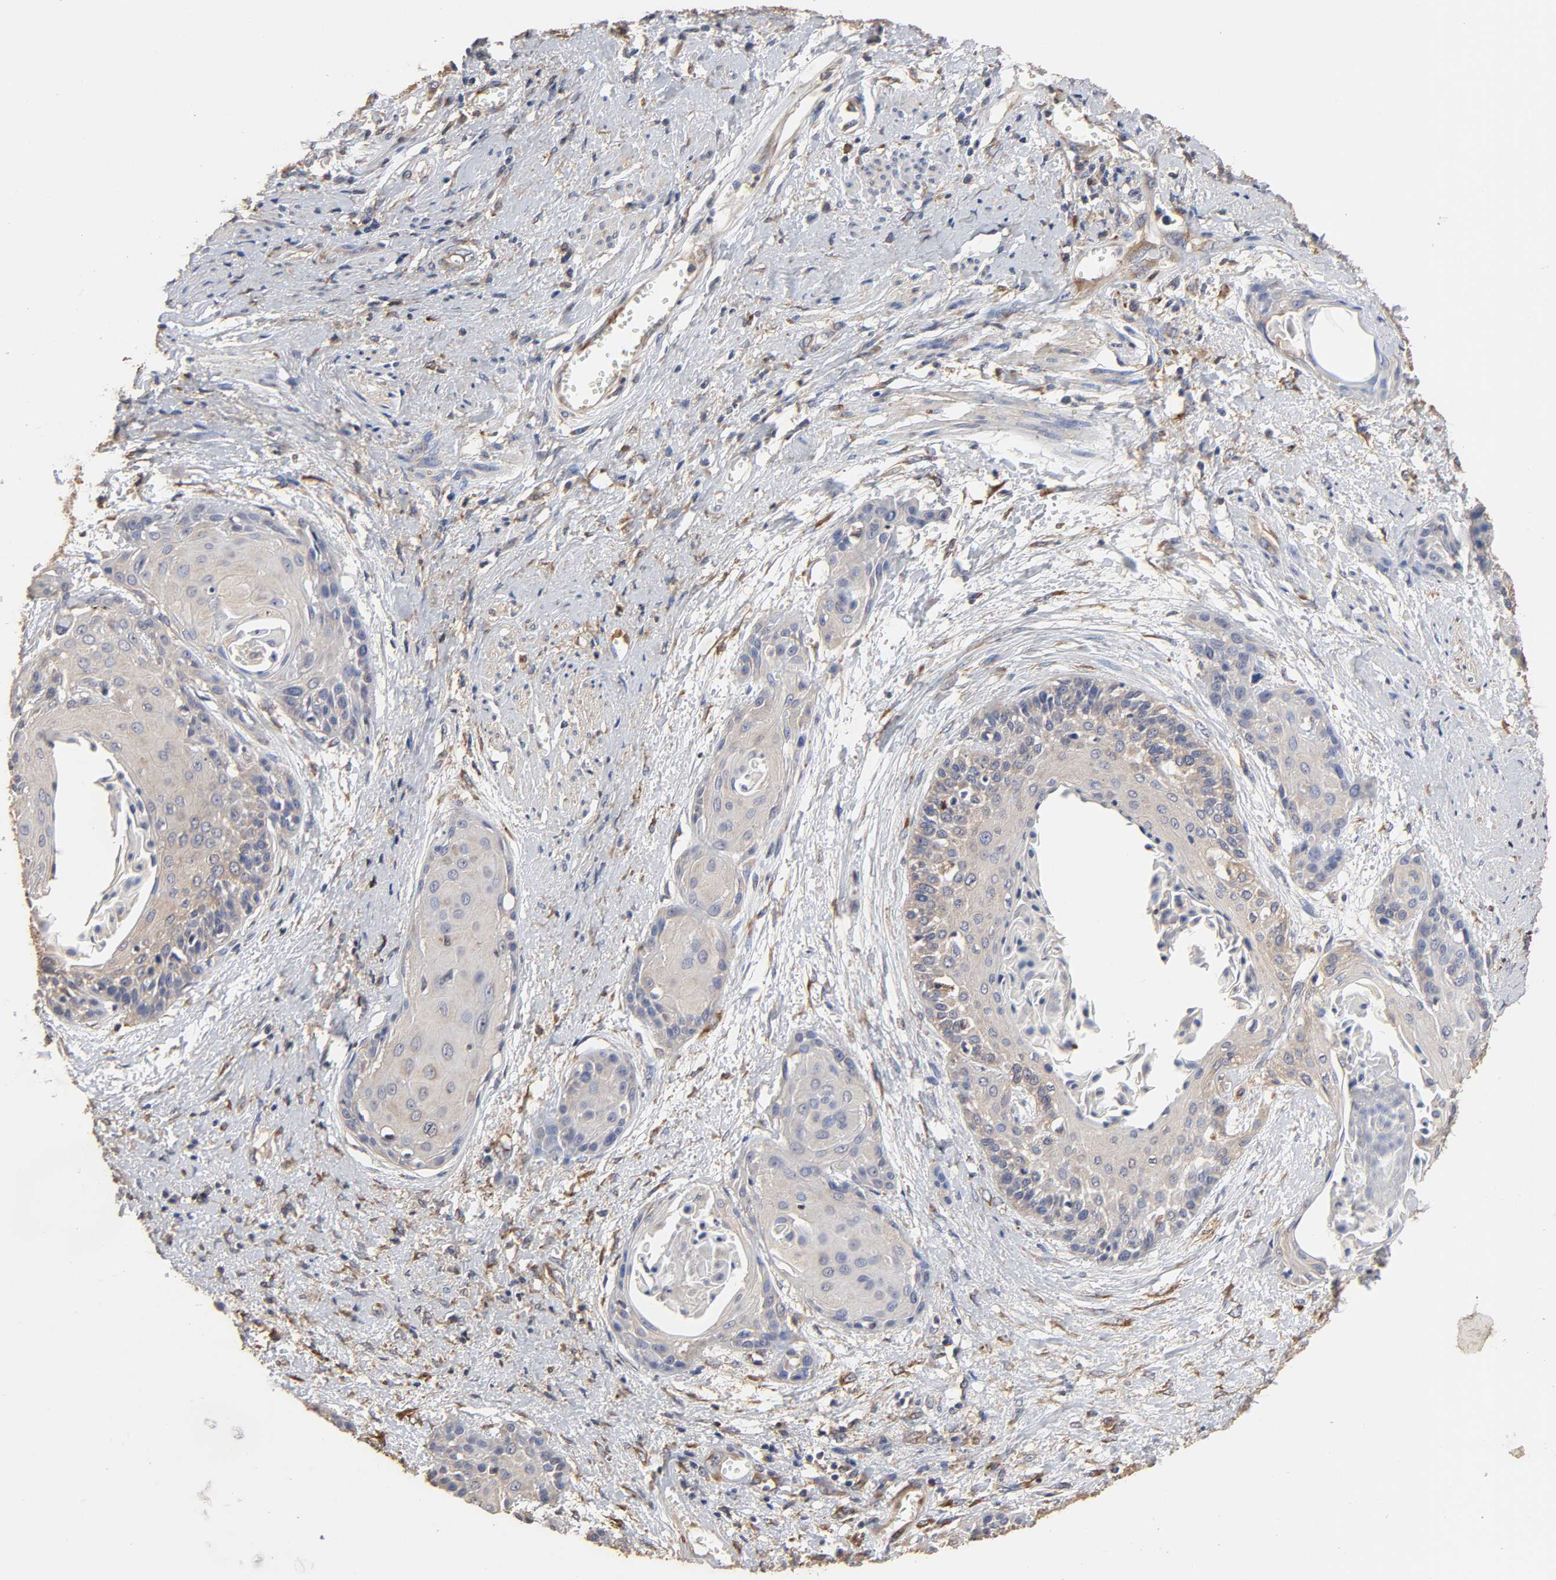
{"staining": {"intensity": "weak", "quantity": ">75%", "location": "cytoplasmic/membranous"}, "tissue": "cervical cancer", "cell_type": "Tumor cells", "image_type": "cancer", "snomed": [{"axis": "morphology", "description": "Squamous cell carcinoma, NOS"}, {"axis": "topography", "description": "Cervix"}], "caption": "Squamous cell carcinoma (cervical) was stained to show a protein in brown. There is low levels of weak cytoplasmic/membranous staining in approximately >75% of tumor cells. The staining is performed using DAB (3,3'-diaminobenzidine) brown chromogen to label protein expression. The nuclei are counter-stained blue using hematoxylin.", "gene": "EIF4G2", "patient": {"sex": "female", "age": 57}}